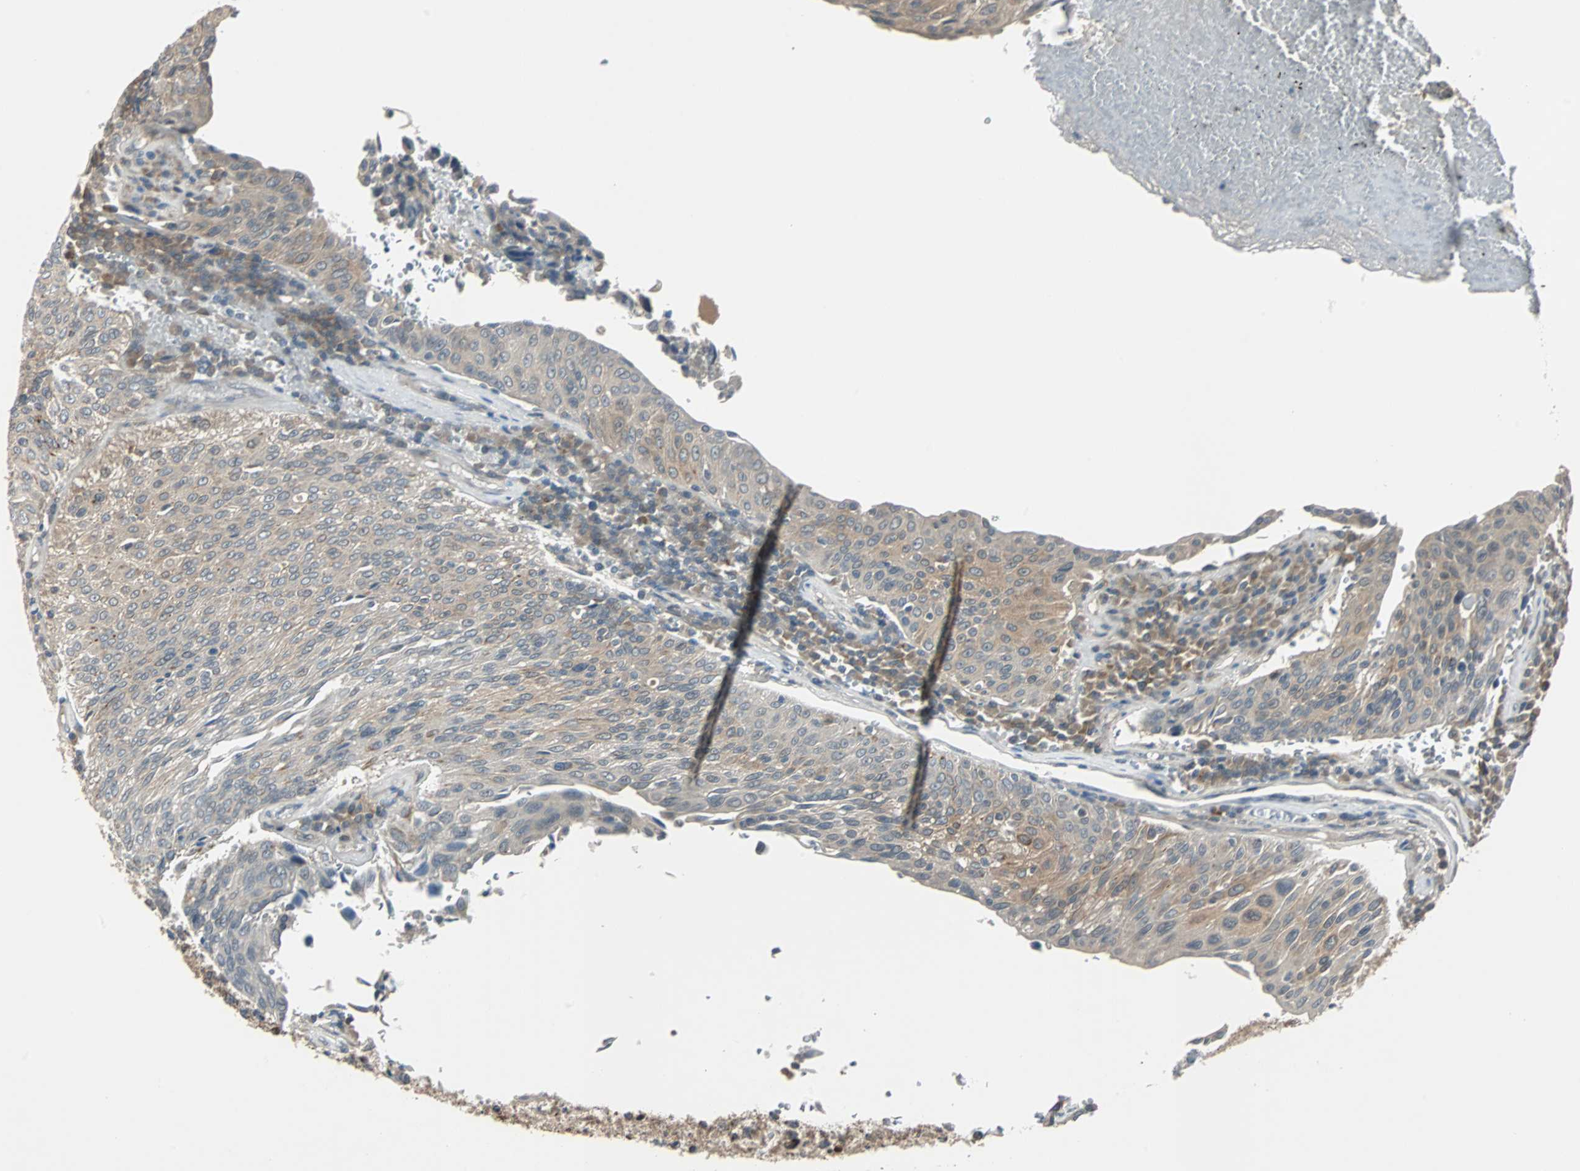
{"staining": {"intensity": "moderate", "quantity": ">75%", "location": "cytoplasmic/membranous"}, "tissue": "urothelial cancer", "cell_type": "Tumor cells", "image_type": "cancer", "snomed": [{"axis": "morphology", "description": "Urothelial carcinoma, High grade"}, {"axis": "topography", "description": "Urinary bladder"}], "caption": "Approximately >75% of tumor cells in human high-grade urothelial carcinoma show moderate cytoplasmic/membranous protein expression as visualized by brown immunohistochemical staining.", "gene": "ARF1", "patient": {"sex": "male", "age": 66}}